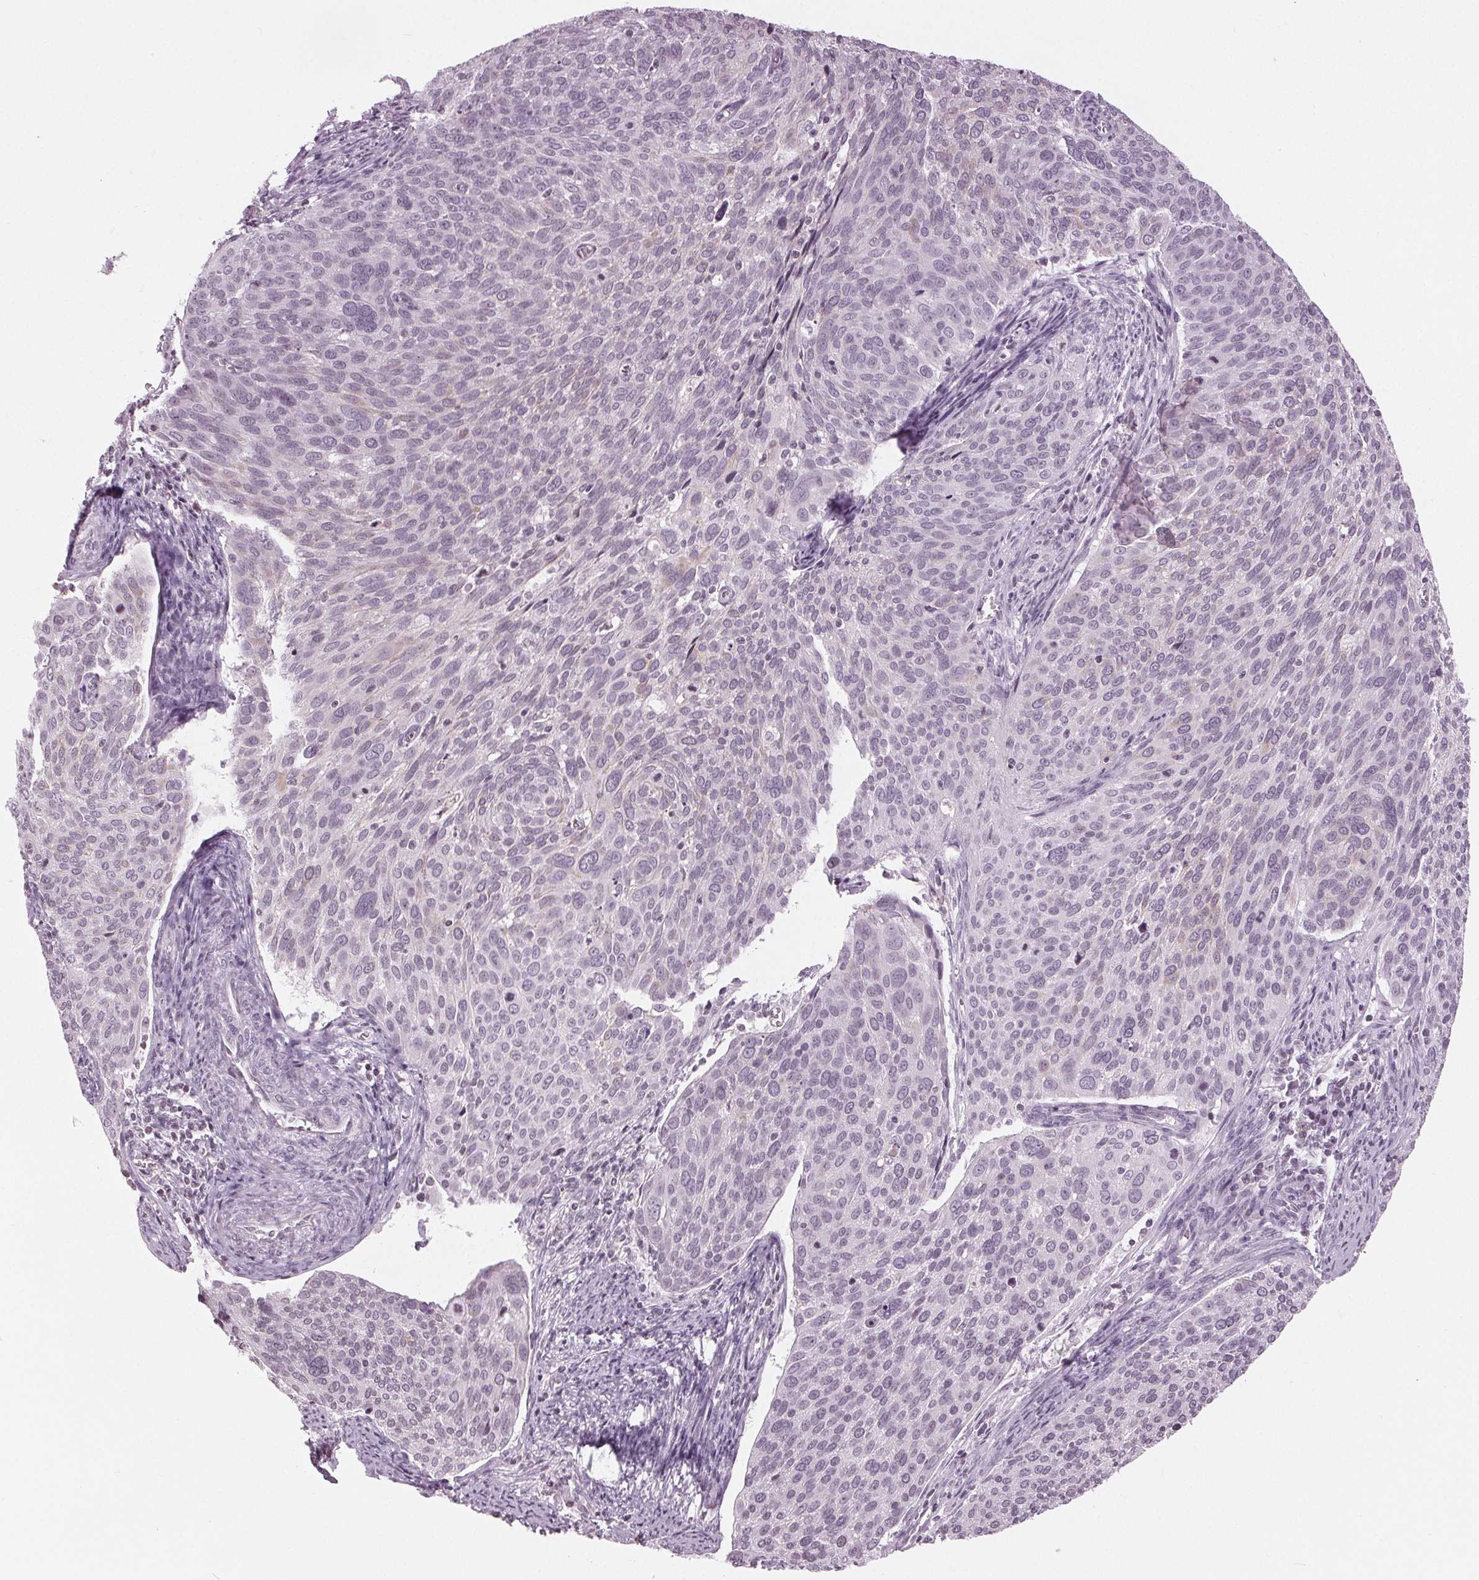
{"staining": {"intensity": "negative", "quantity": "none", "location": "none"}, "tissue": "cervical cancer", "cell_type": "Tumor cells", "image_type": "cancer", "snomed": [{"axis": "morphology", "description": "Squamous cell carcinoma, NOS"}, {"axis": "topography", "description": "Cervix"}], "caption": "DAB immunohistochemical staining of cervical cancer (squamous cell carcinoma) demonstrates no significant staining in tumor cells.", "gene": "SLC9A4", "patient": {"sex": "female", "age": 39}}